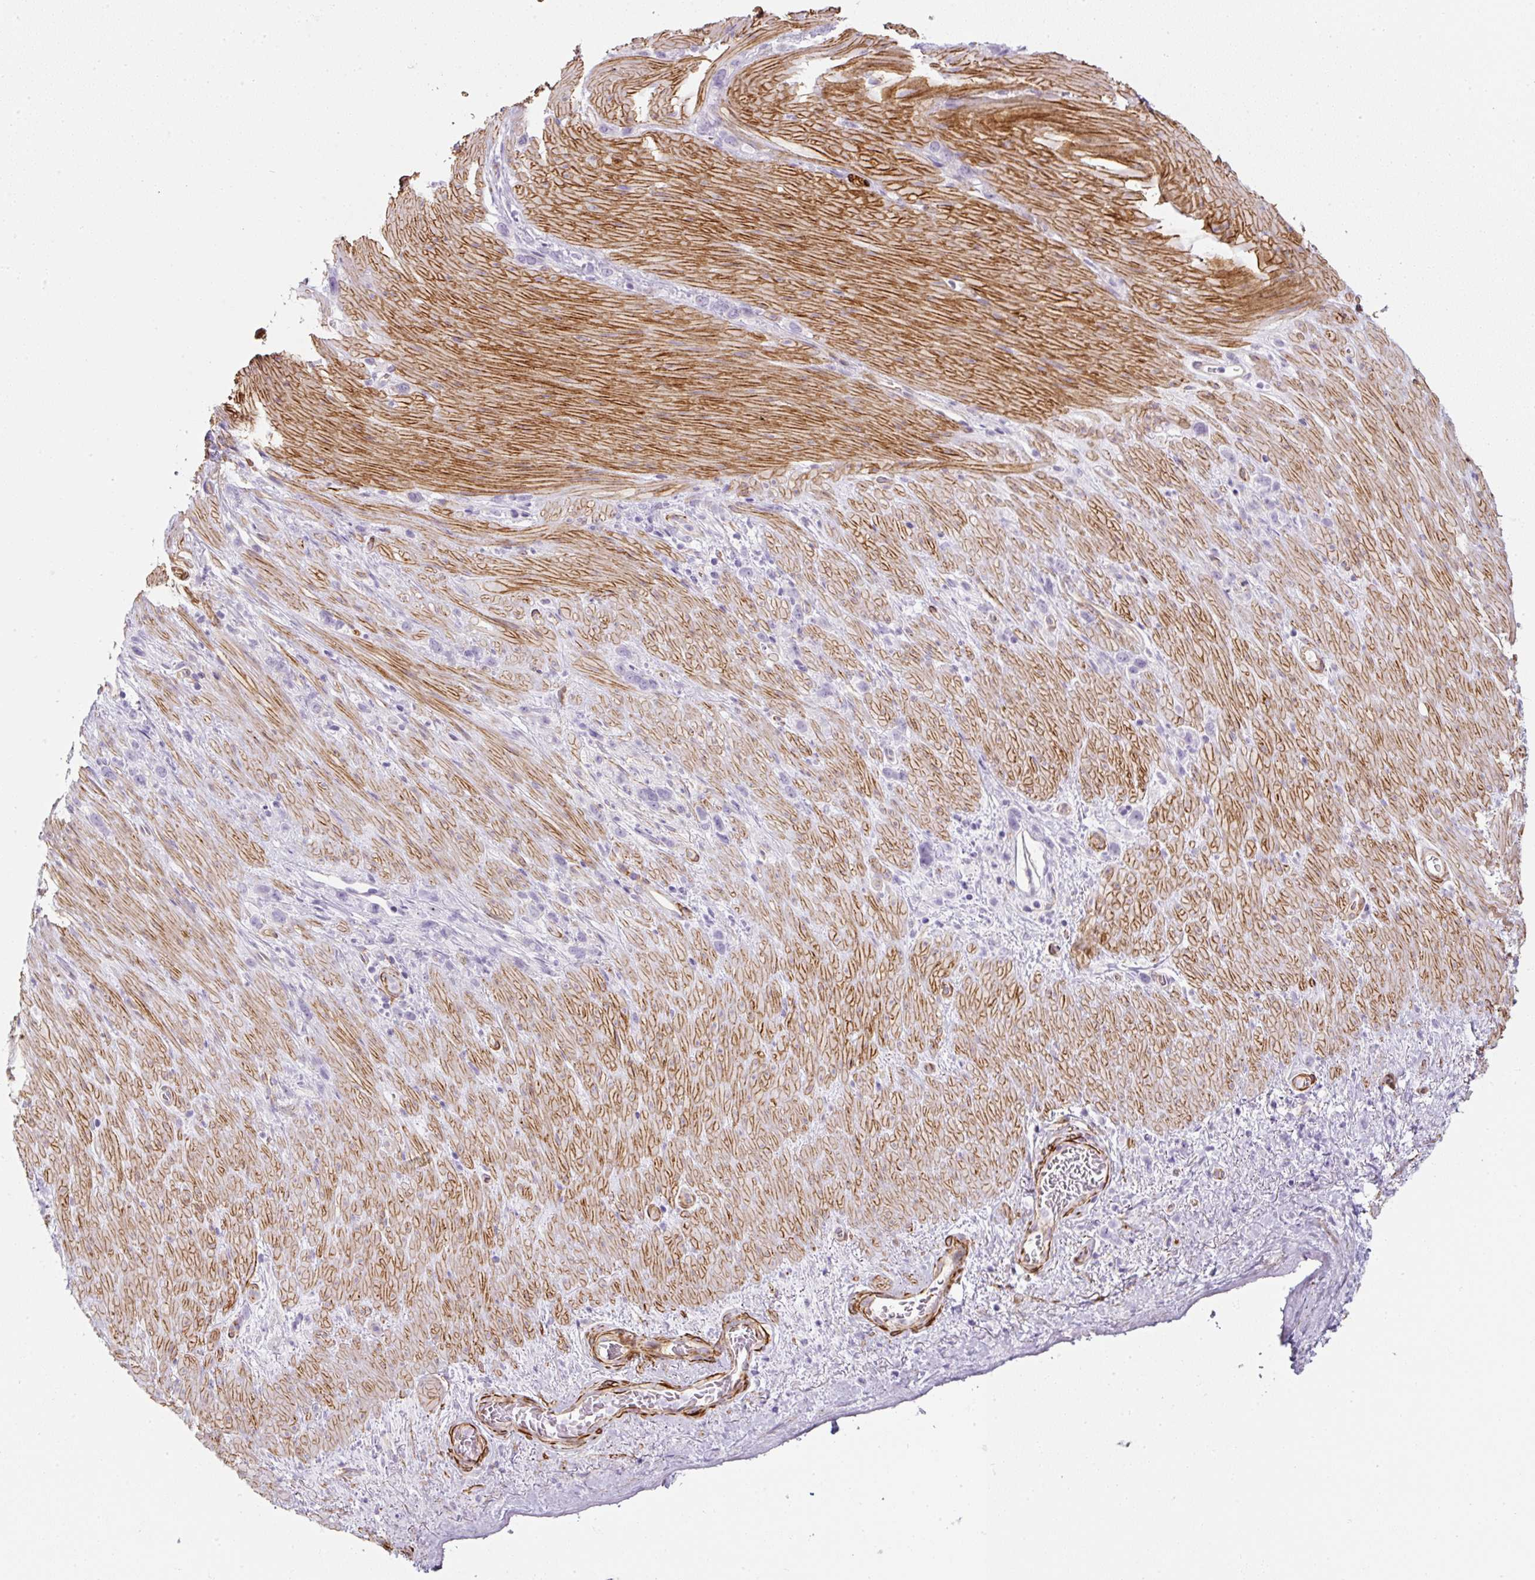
{"staining": {"intensity": "negative", "quantity": "none", "location": "none"}, "tissue": "stomach cancer", "cell_type": "Tumor cells", "image_type": "cancer", "snomed": [{"axis": "morphology", "description": "Adenocarcinoma, NOS"}, {"axis": "topography", "description": "Stomach"}], "caption": "Immunohistochemistry of human stomach cancer exhibits no positivity in tumor cells.", "gene": "CAVIN3", "patient": {"sex": "female", "age": 65}}